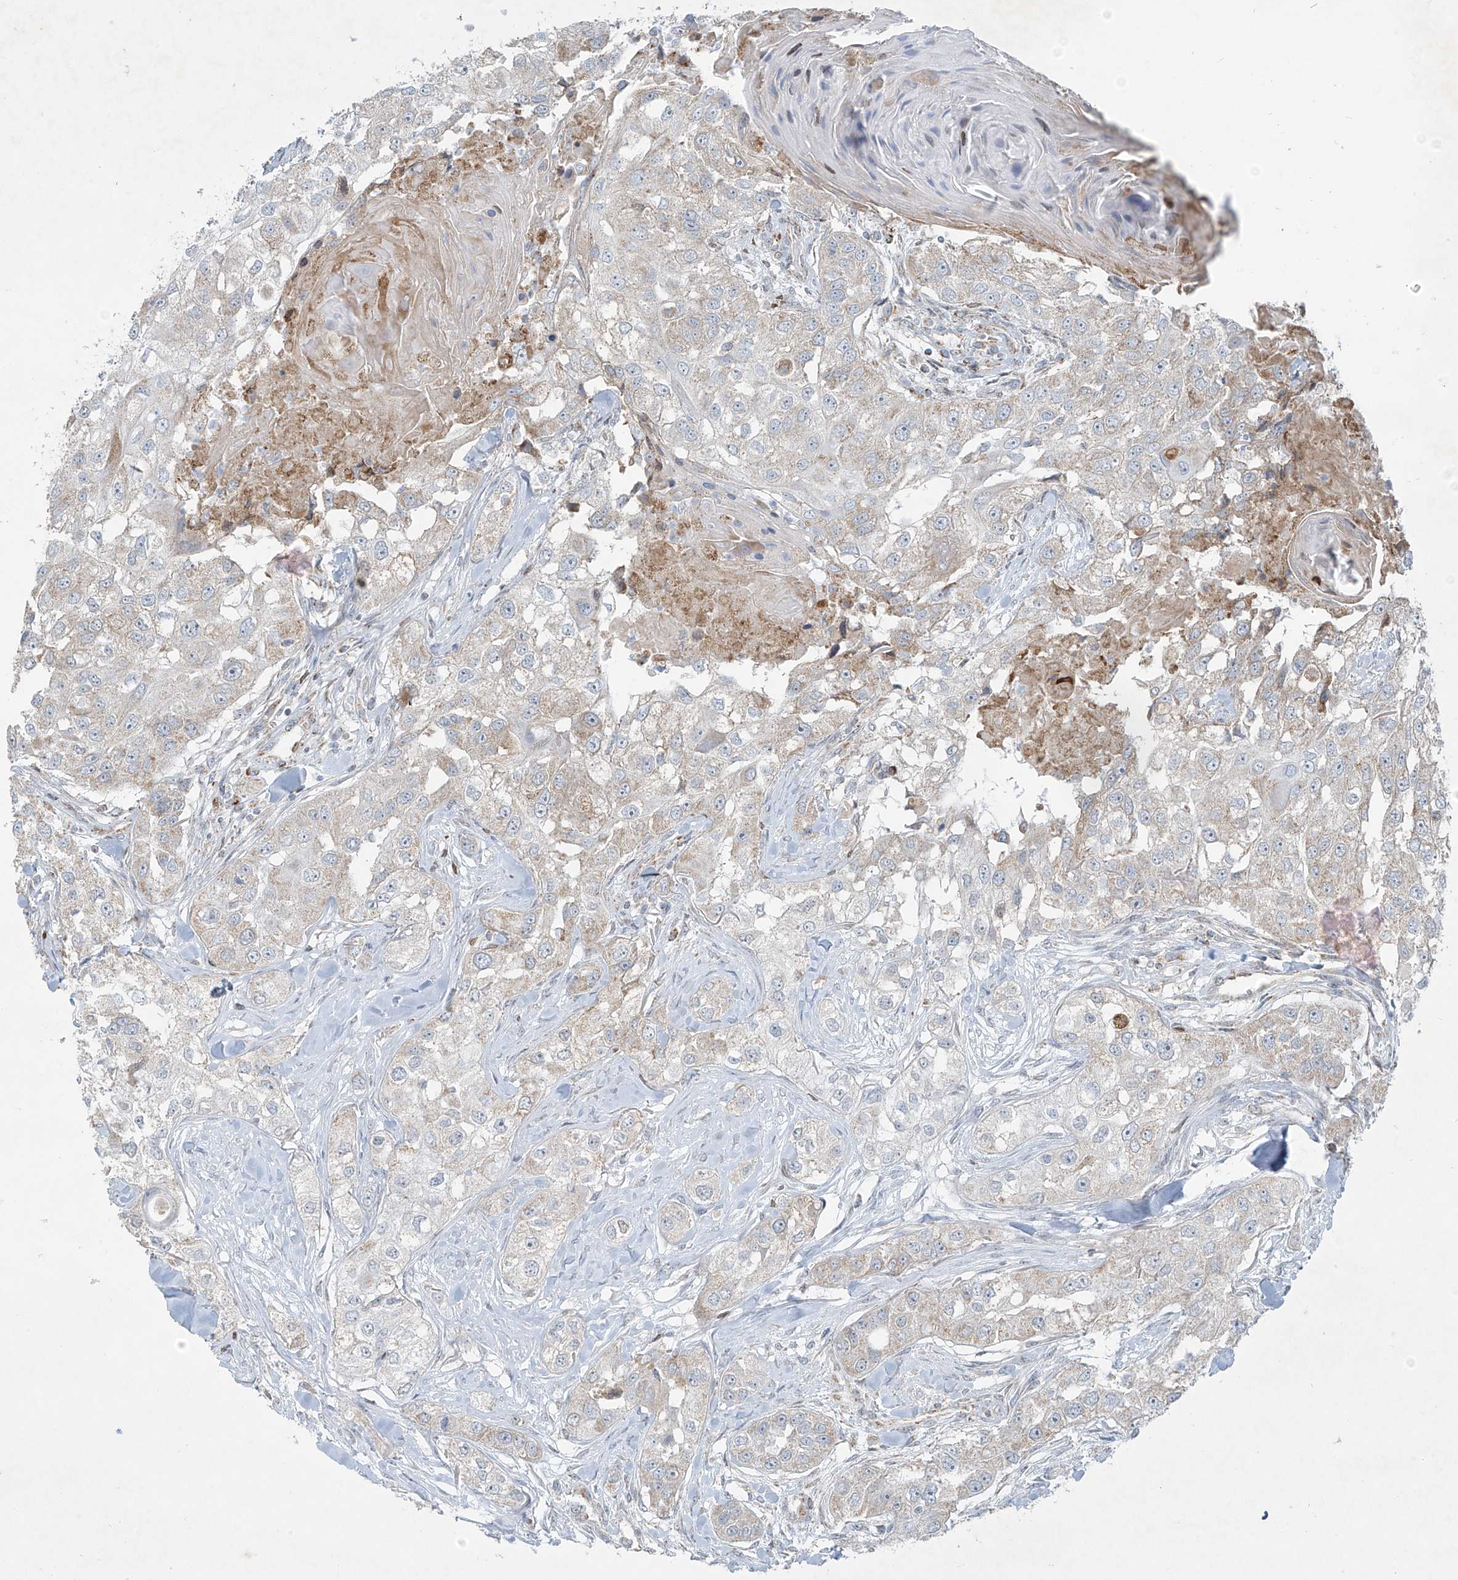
{"staining": {"intensity": "weak", "quantity": "25%-75%", "location": "cytoplasmic/membranous"}, "tissue": "head and neck cancer", "cell_type": "Tumor cells", "image_type": "cancer", "snomed": [{"axis": "morphology", "description": "Normal tissue, NOS"}, {"axis": "morphology", "description": "Squamous cell carcinoma, NOS"}, {"axis": "topography", "description": "Skeletal muscle"}, {"axis": "topography", "description": "Head-Neck"}], "caption": "Immunohistochemical staining of human head and neck squamous cell carcinoma reveals low levels of weak cytoplasmic/membranous protein positivity in approximately 25%-75% of tumor cells. (brown staining indicates protein expression, while blue staining denotes nuclei).", "gene": "SMDT1", "patient": {"sex": "male", "age": 51}}